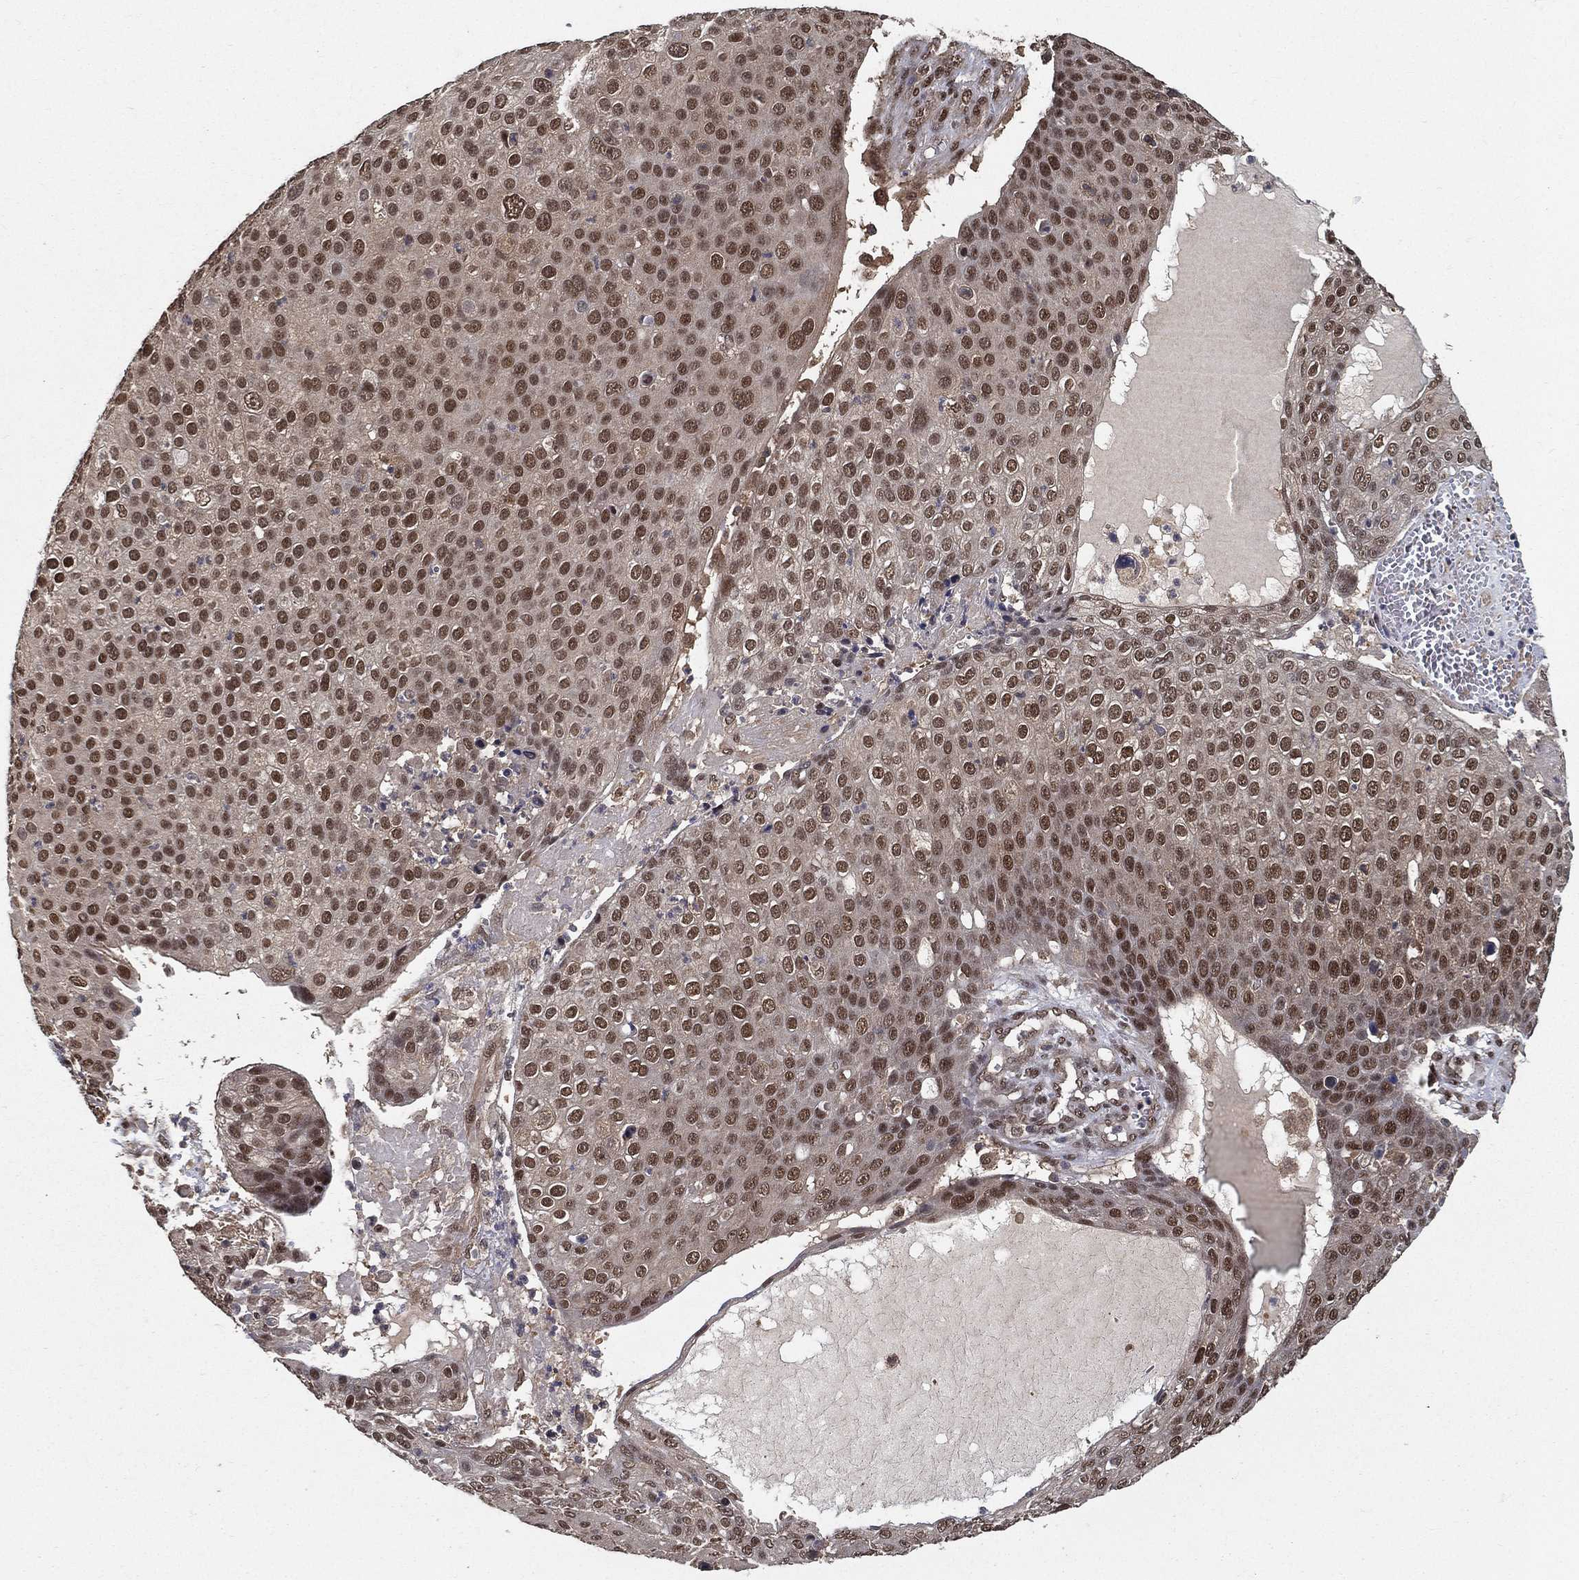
{"staining": {"intensity": "moderate", "quantity": ">75%", "location": "cytoplasmic/membranous,nuclear"}, "tissue": "skin cancer", "cell_type": "Tumor cells", "image_type": "cancer", "snomed": [{"axis": "morphology", "description": "Squamous cell carcinoma, NOS"}, {"axis": "topography", "description": "Skin"}], "caption": "Protein staining by IHC shows moderate cytoplasmic/membranous and nuclear expression in about >75% of tumor cells in skin squamous cell carcinoma.", "gene": "CARM1", "patient": {"sex": "male", "age": 71}}